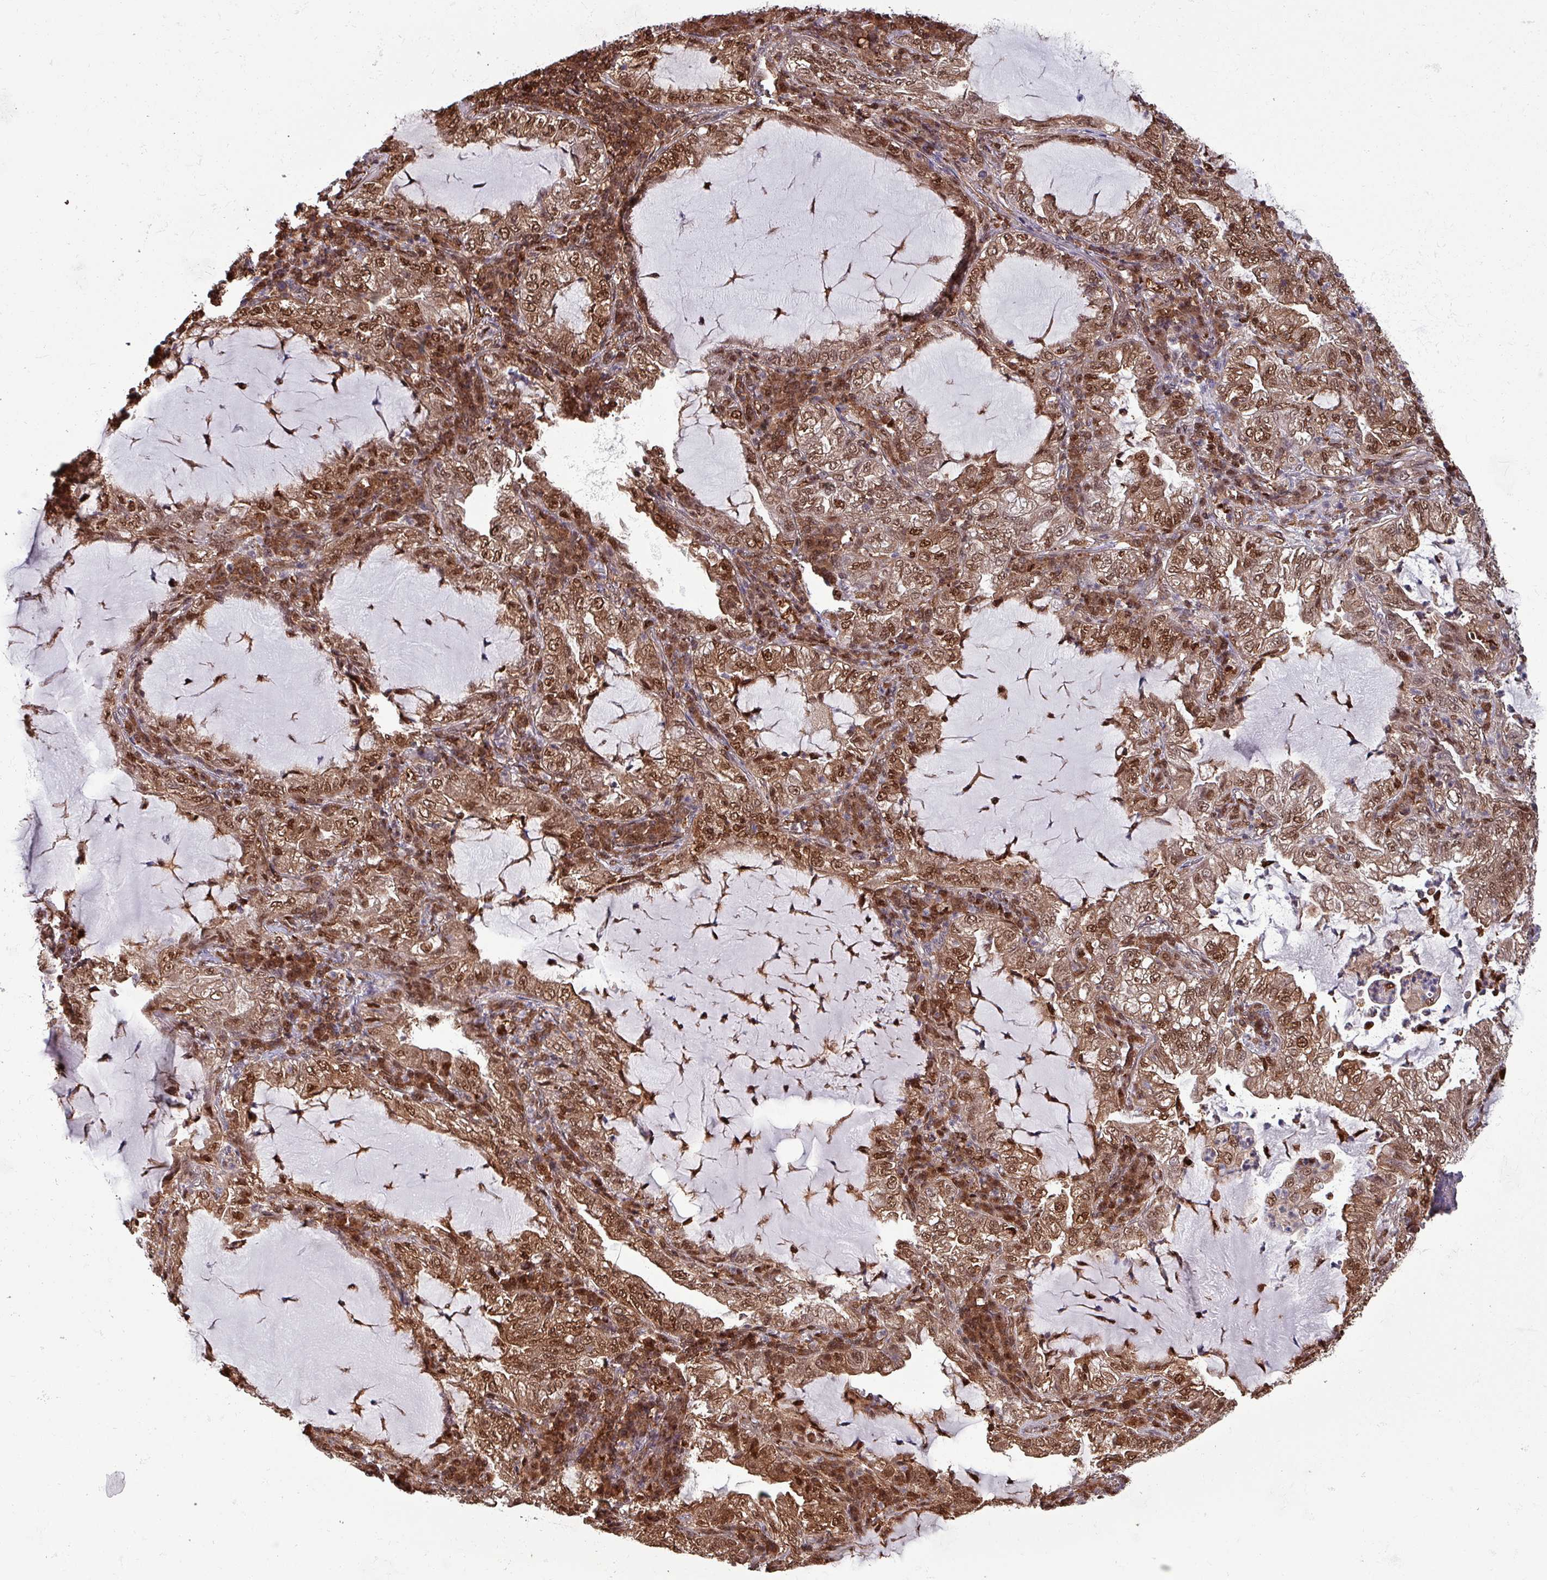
{"staining": {"intensity": "strong", "quantity": ">75%", "location": "cytoplasmic/membranous,nuclear"}, "tissue": "lung cancer", "cell_type": "Tumor cells", "image_type": "cancer", "snomed": [{"axis": "morphology", "description": "Adenocarcinoma, NOS"}, {"axis": "topography", "description": "Lung"}], "caption": "This photomicrograph reveals immunohistochemistry staining of human lung adenocarcinoma, with high strong cytoplasmic/membranous and nuclear expression in about >75% of tumor cells.", "gene": "PSMB8", "patient": {"sex": "female", "age": 73}}